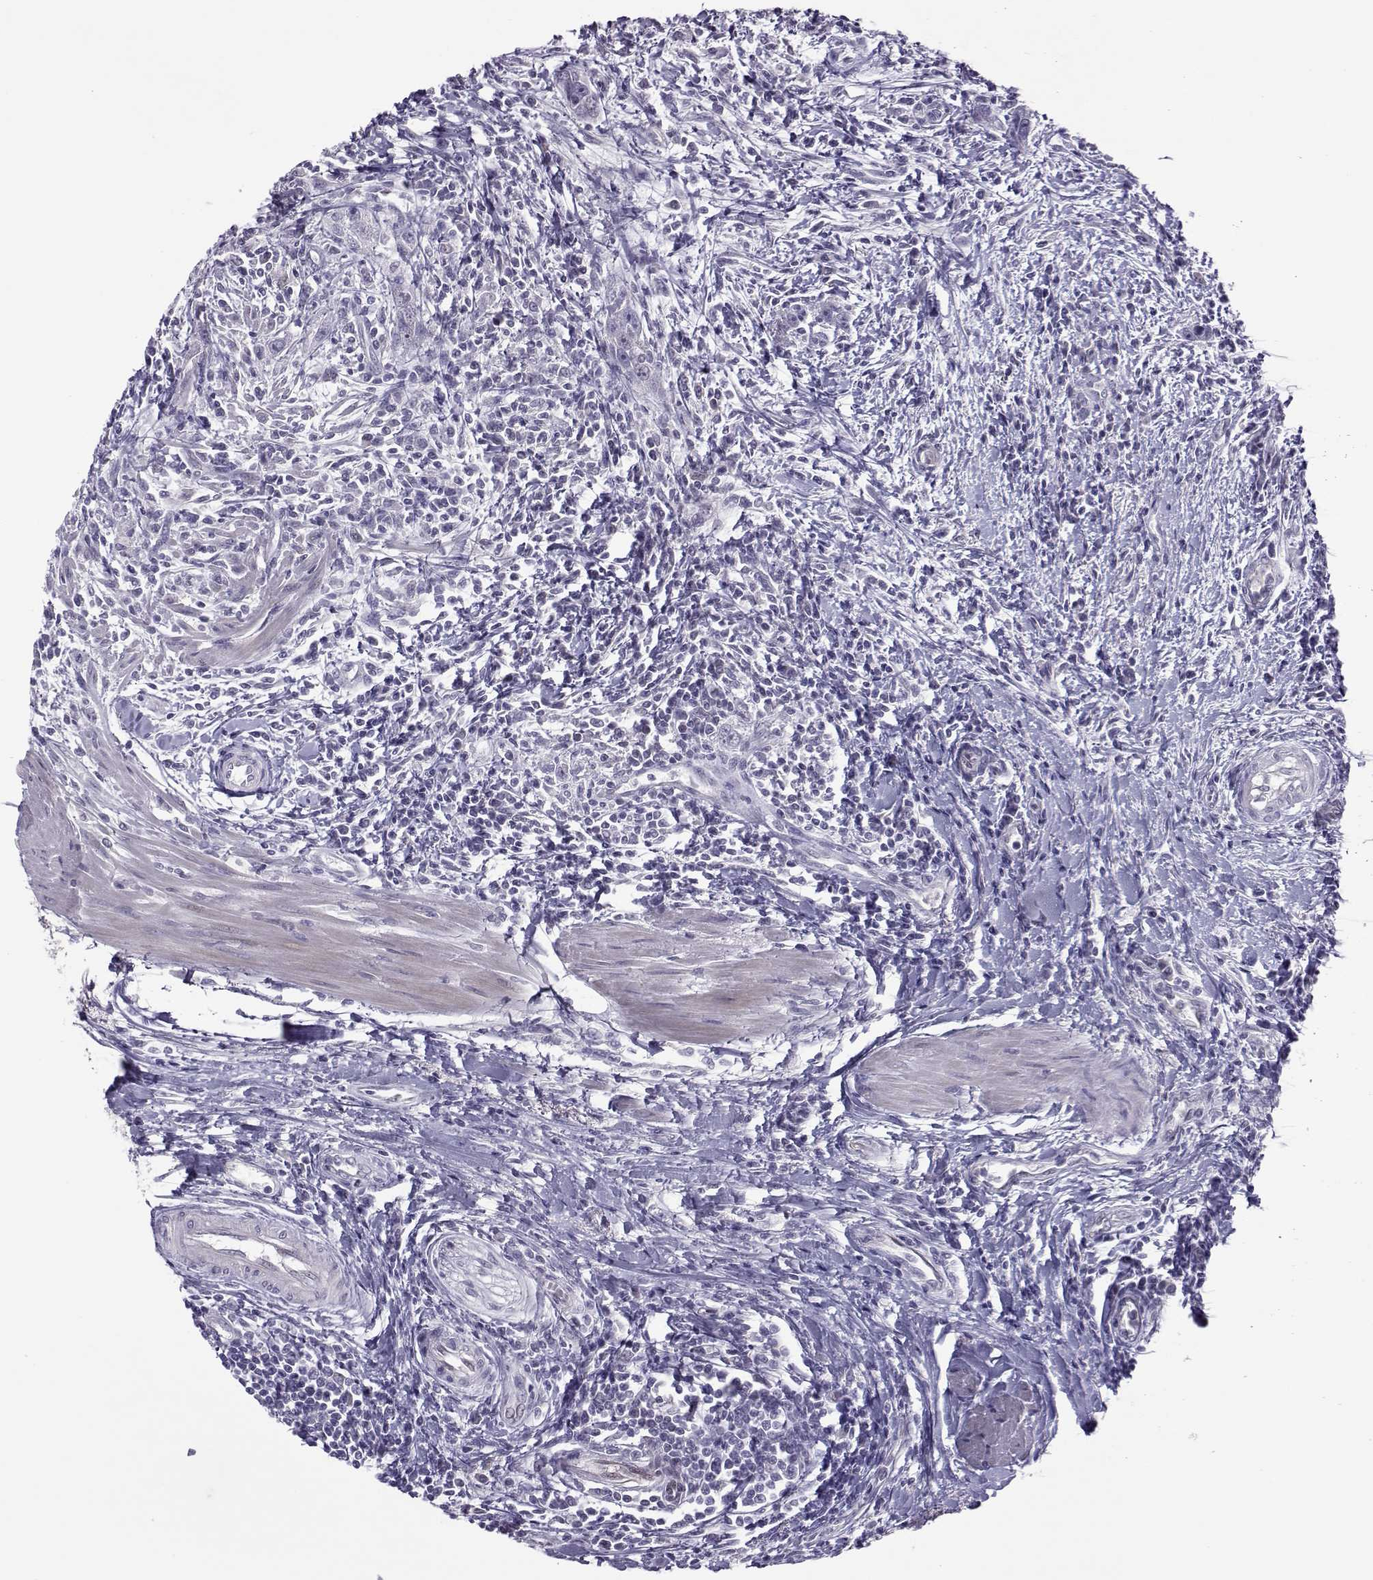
{"staining": {"intensity": "negative", "quantity": "none", "location": "none"}, "tissue": "urothelial cancer", "cell_type": "Tumor cells", "image_type": "cancer", "snomed": [{"axis": "morphology", "description": "Urothelial carcinoma, High grade"}, {"axis": "topography", "description": "Urinary bladder"}], "caption": "This is an IHC photomicrograph of human high-grade urothelial carcinoma. There is no staining in tumor cells.", "gene": "ASRGL1", "patient": {"sex": "male", "age": 83}}